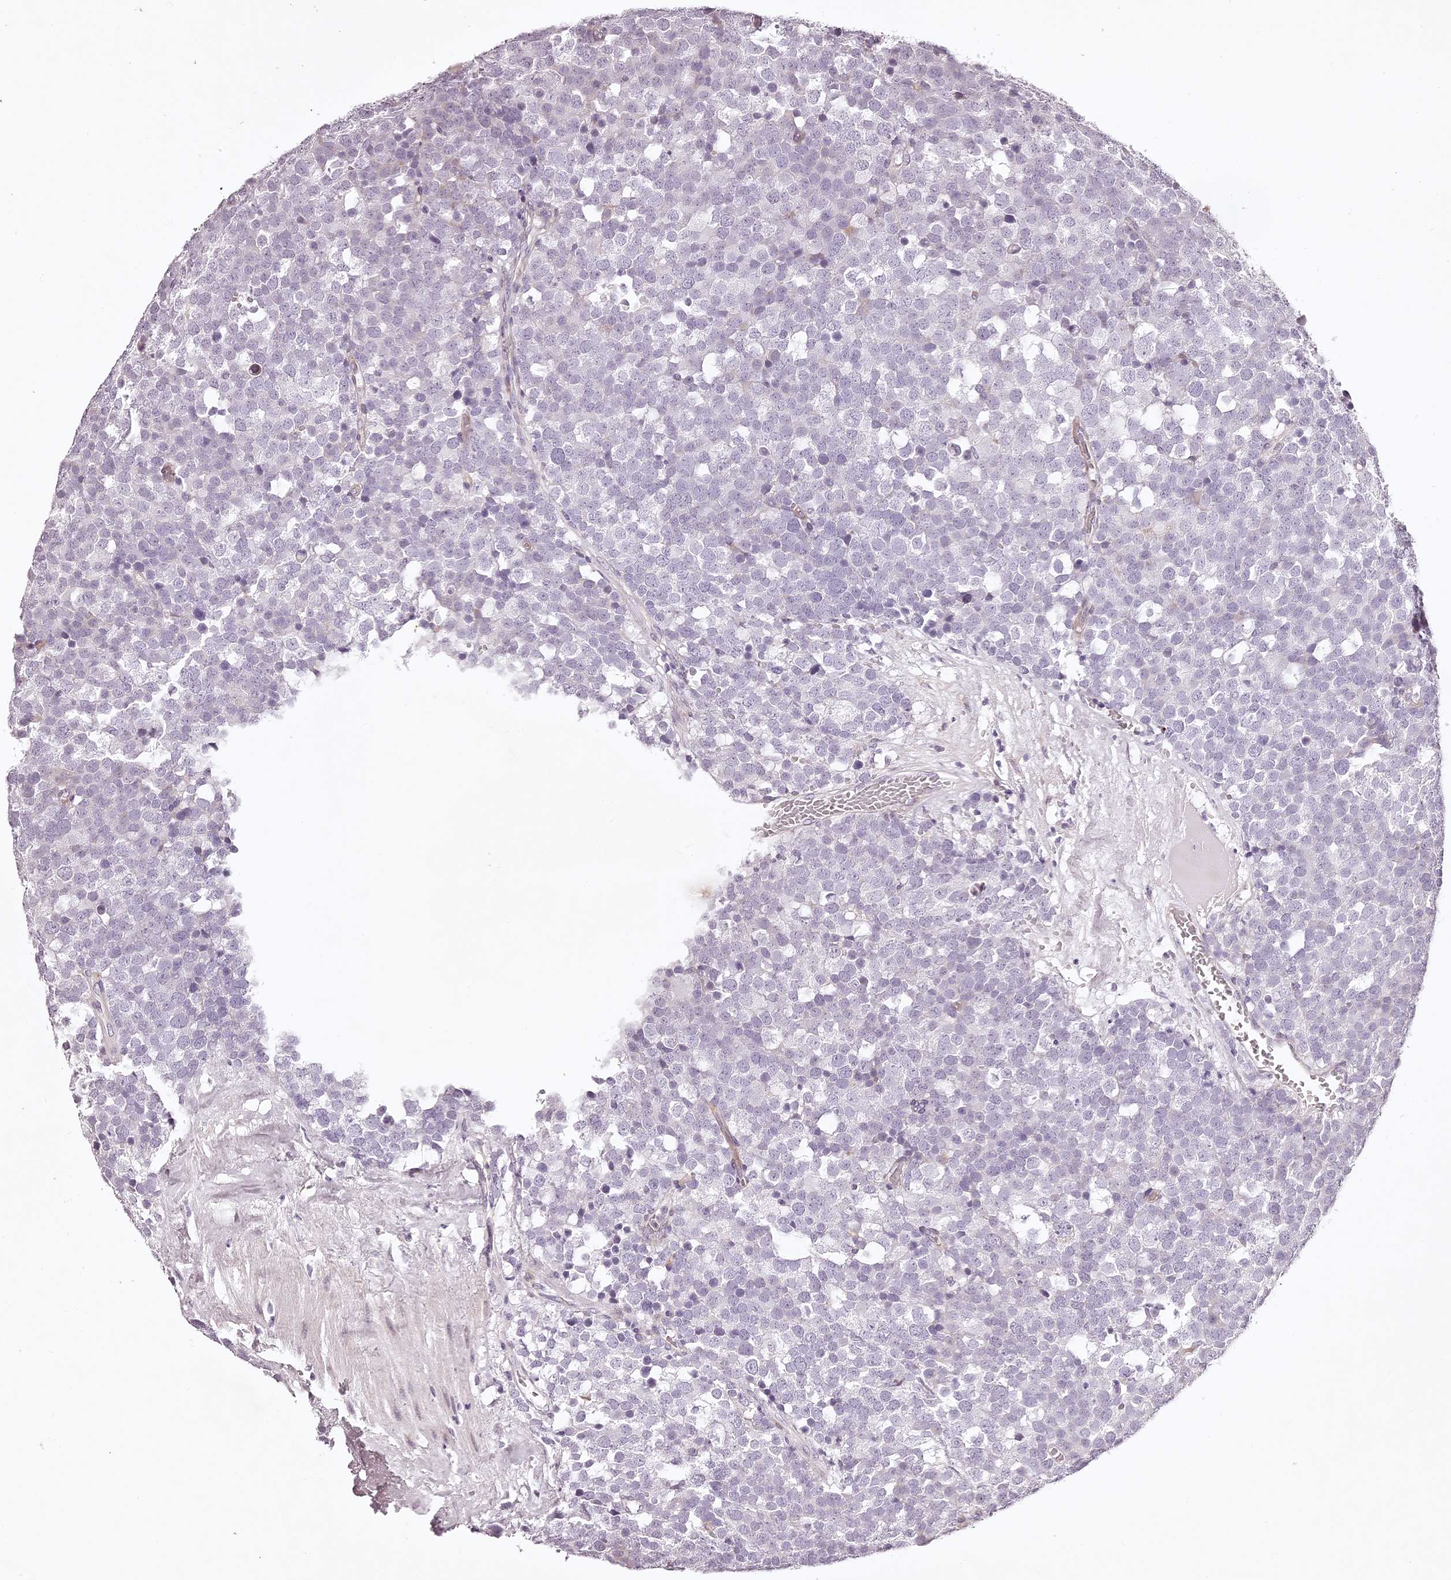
{"staining": {"intensity": "negative", "quantity": "none", "location": "none"}, "tissue": "testis cancer", "cell_type": "Tumor cells", "image_type": "cancer", "snomed": [{"axis": "morphology", "description": "Seminoma, NOS"}, {"axis": "topography", "description": "Testis"}], "caption": "IHC histopathology image of neoplastic tissue: human seminoma (testis) stained with DAB shows no significant protein expression in tumor cells. (DAB immunohistochemistry visualized using brightfield microscopy, high magnification).", "gene": "ELAPOR1", "patient": {"sex": "male", "age": 71}}